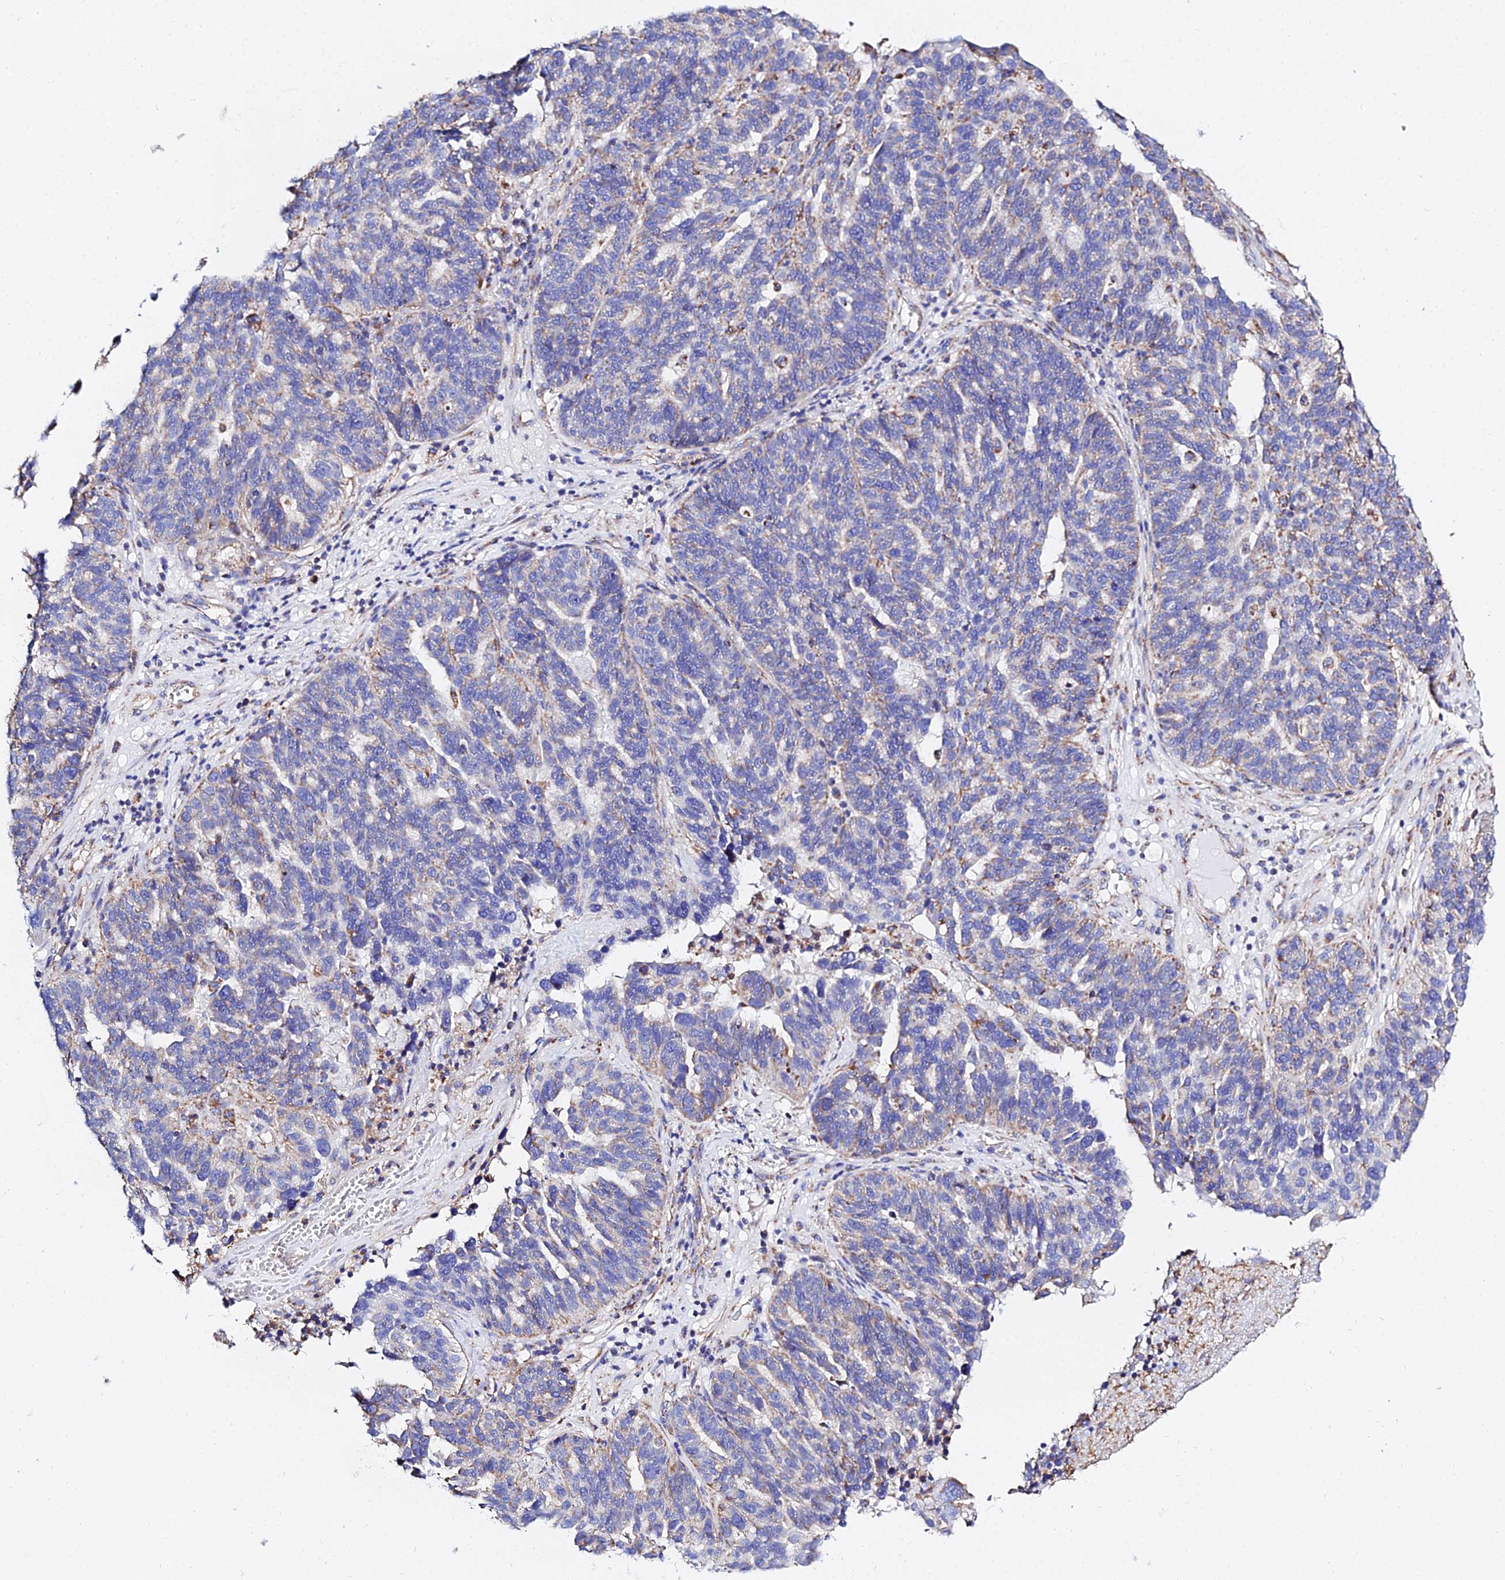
{"staining": {"intensity": "weak", "quantity": "25%-75%", "location": "cytoplasmic/membranous"}, "tissue": "ovarian cancer", "cell_type": "Tumor cells", "image_type": "cancer", "snomed": [{"axis": "morphology", "description": "Cystadenocarcinoma, serous, NOS"}, {"axis": "topography", "description": "Ovary"}], "caption": "Tumor cells show weak cytoplasmic/membranous expression in approximately 25%-75% of cells in ovarian serous cystadenocarcinoma.", "gene": "ZNF573", "patient": {"sex": "female", "age": 59}}